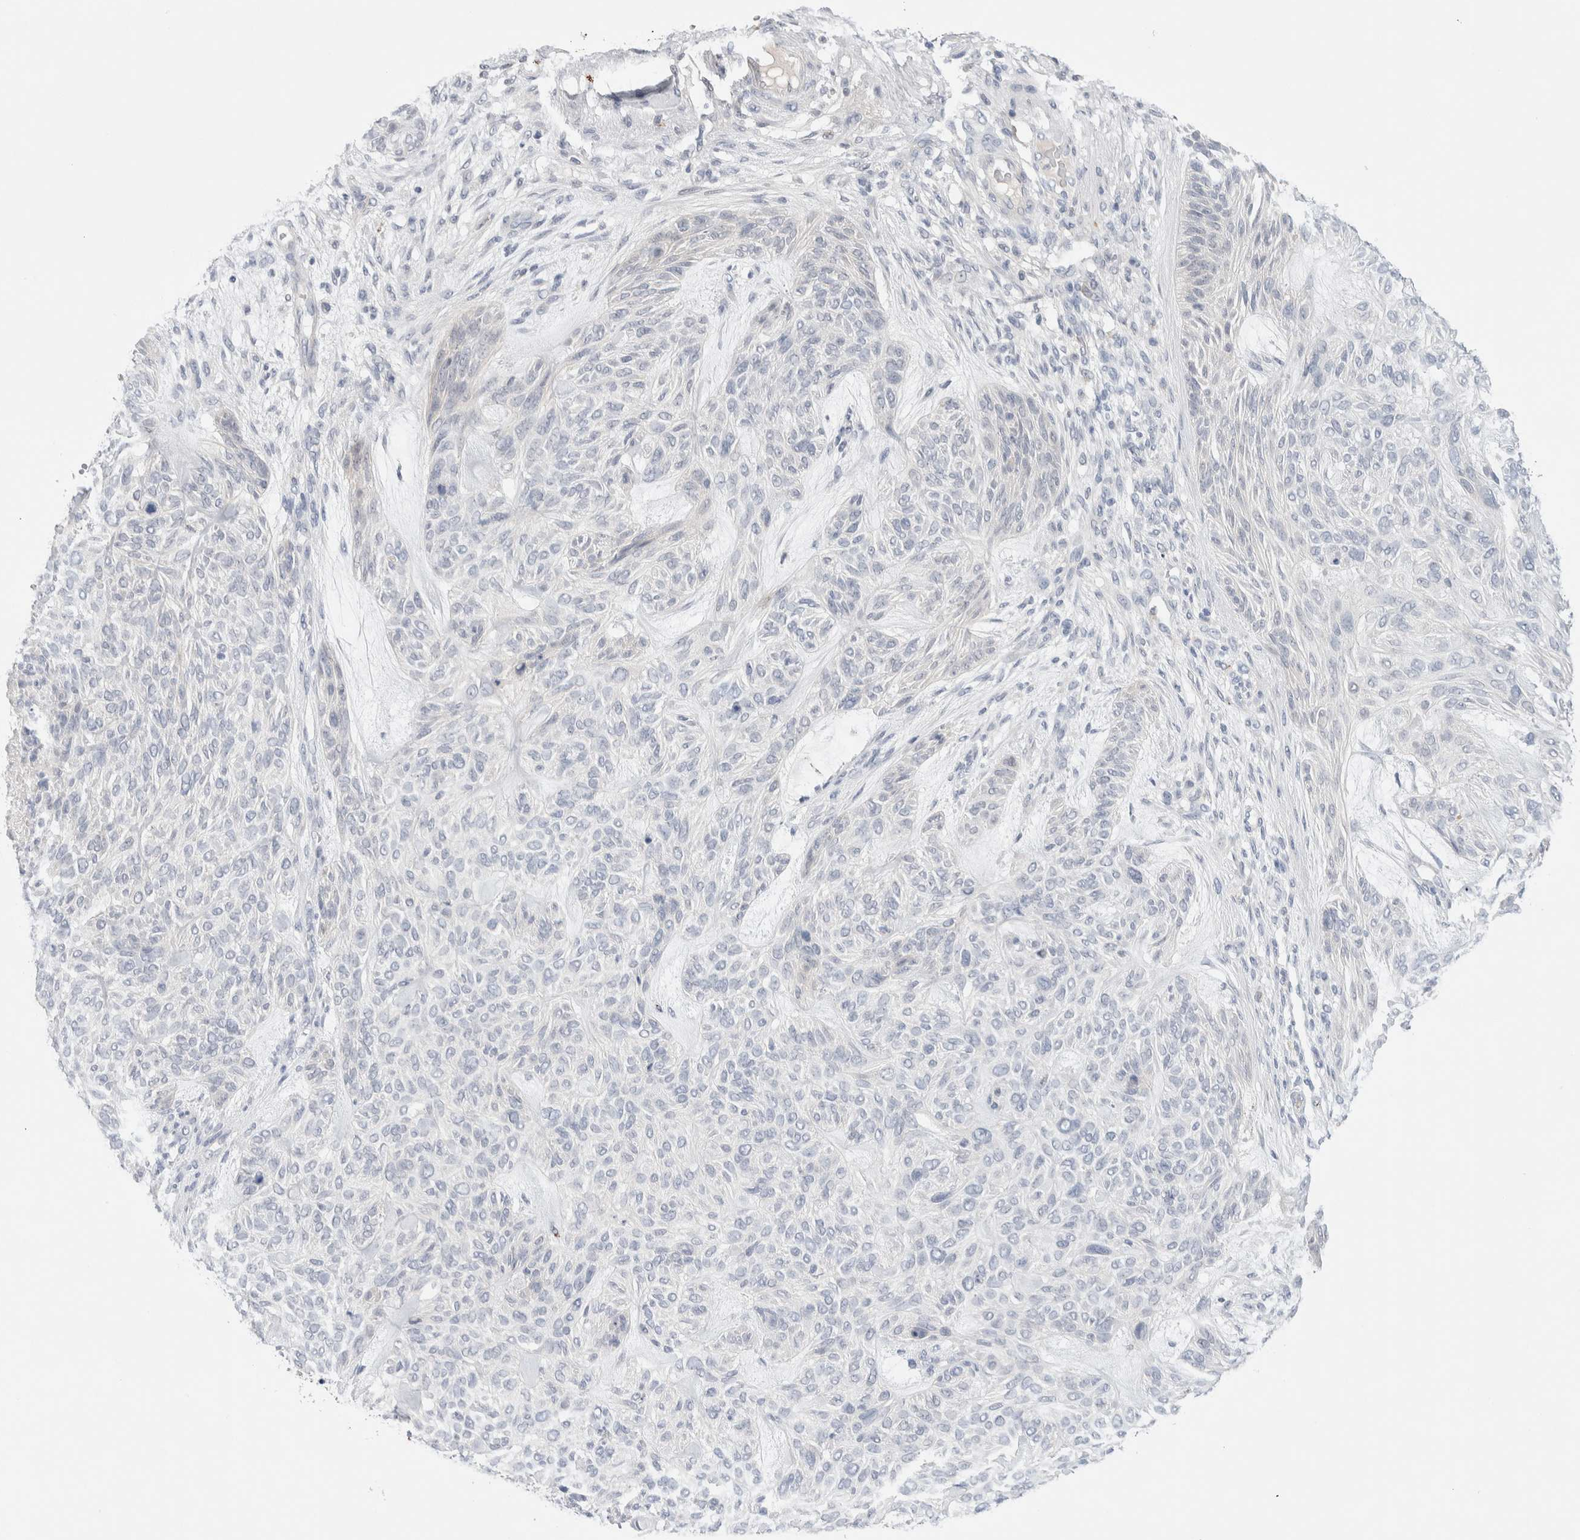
{"staining": {"intensity": "negative", "quantity": "none", "location": "none"}, "tissue": "skin cancer", "cell_type": "Tumor cells", "image_type": "cancer", "snomed": [{"axis": "morphology", "description": "Basal cell carcinoma"}, {"axis": "topography", "description": "Skin"}], "caption": "There is no significant staining in tumor cells of skin basal cell carcinoma. (Stains: DAB (3,3'-diaminobenzidine) IHC with hematoxylin counter stain, Microscopy: brightfield microscopy at high magnification).", "gene": "DNAJB6", "patient": {"sex": "male", "age": 55}}